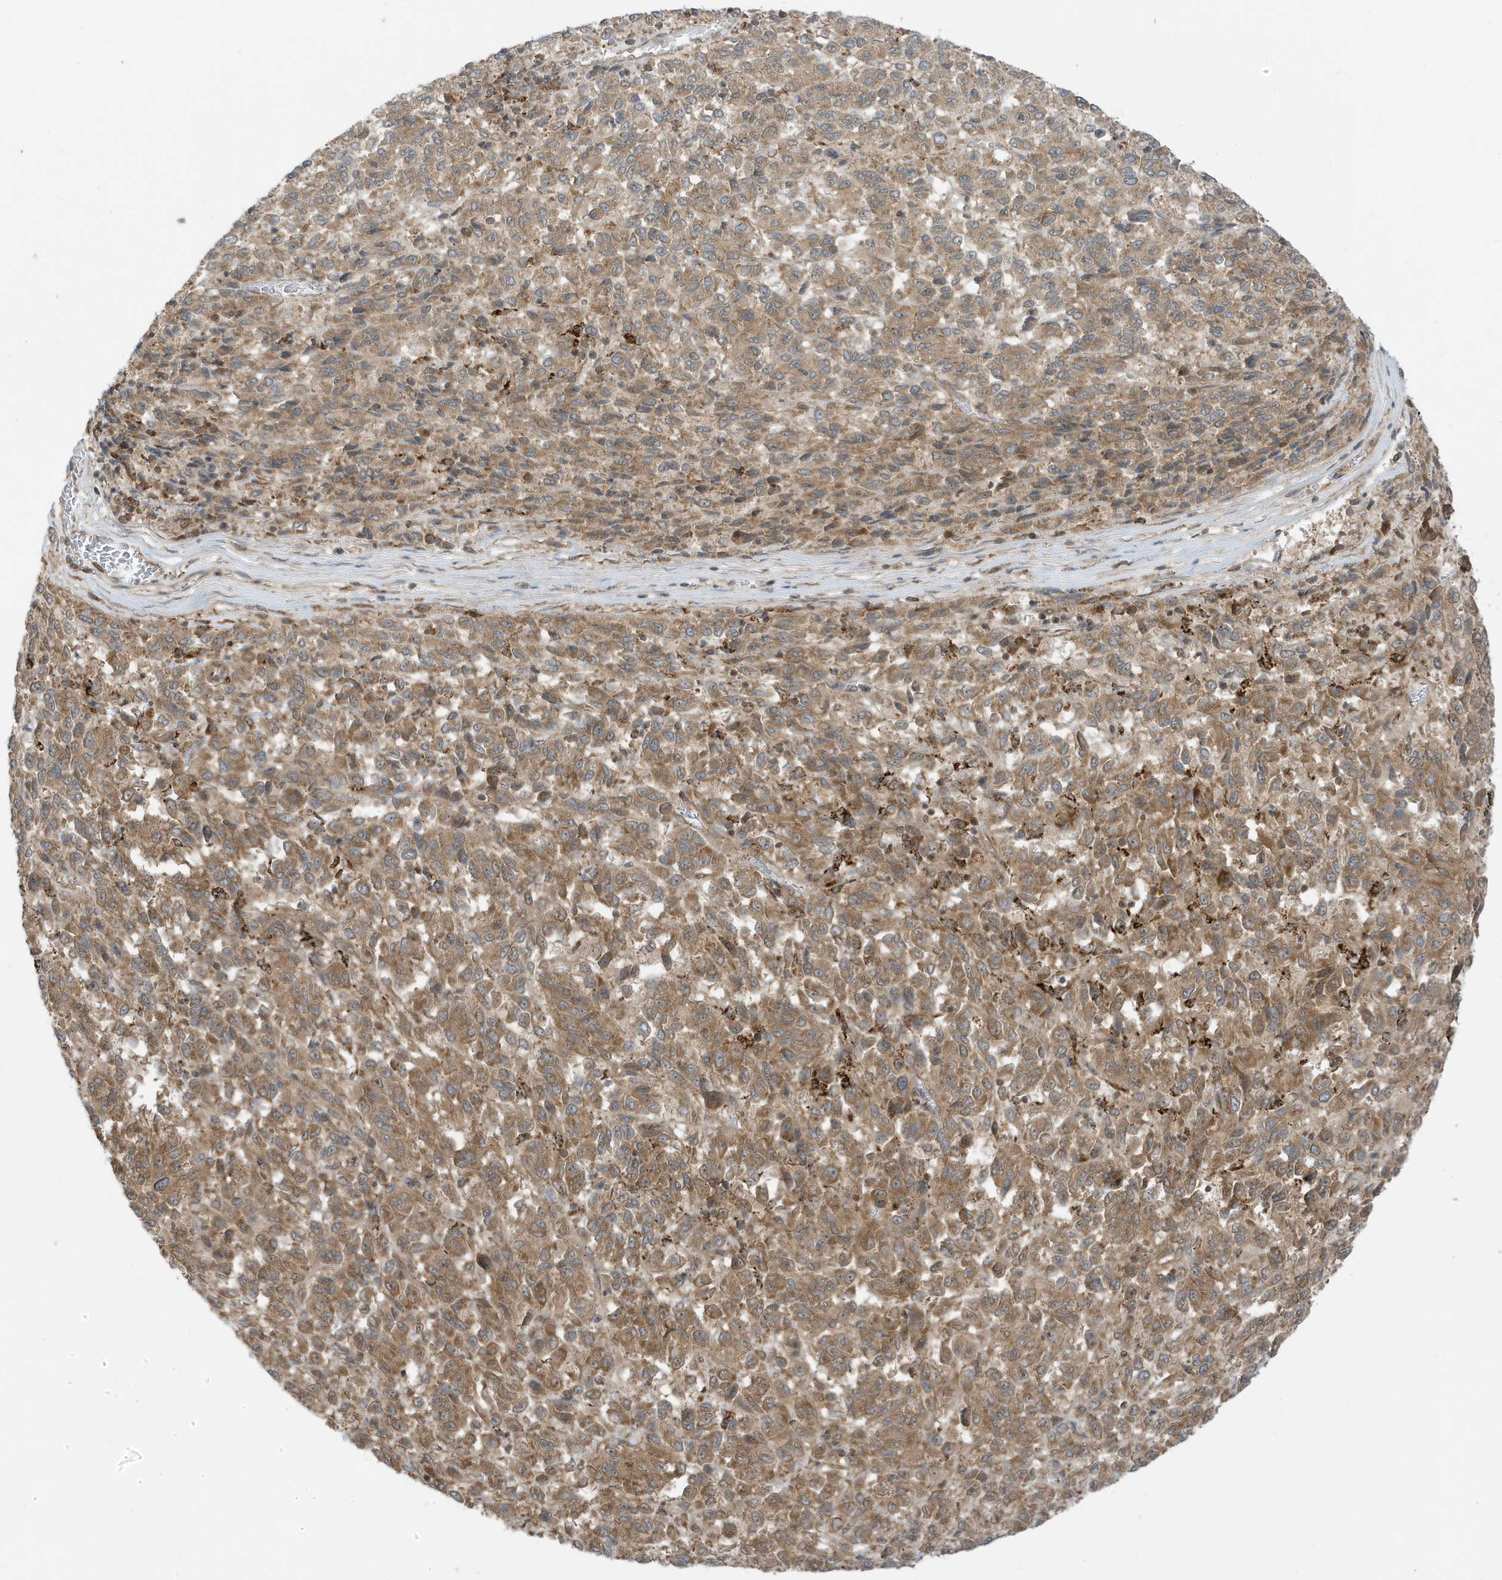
{"staining": {"intensity": "moderate", "quantity": ">75%", "location": "cytoplasmic/membranous"}, "tissue": "melanoma", "cell_type": "Tumor cells", "image_type": "cancer", "snomed": [{"axis": "morphology", "description": "Malignant melanoma, Metastatic site"}, {"axis": "topography", "description": "Lung"}], "caption": "Melanoma was stained to show a protein in brown. There is medium levels of moderate cytoplasmic/membranous positivity in about >75% of tumor cells. (DAB = brown stain, brightfield microscopy at high magnification).", "gene": "DHX36", "patient": {"sex": "male", "age": 64}}